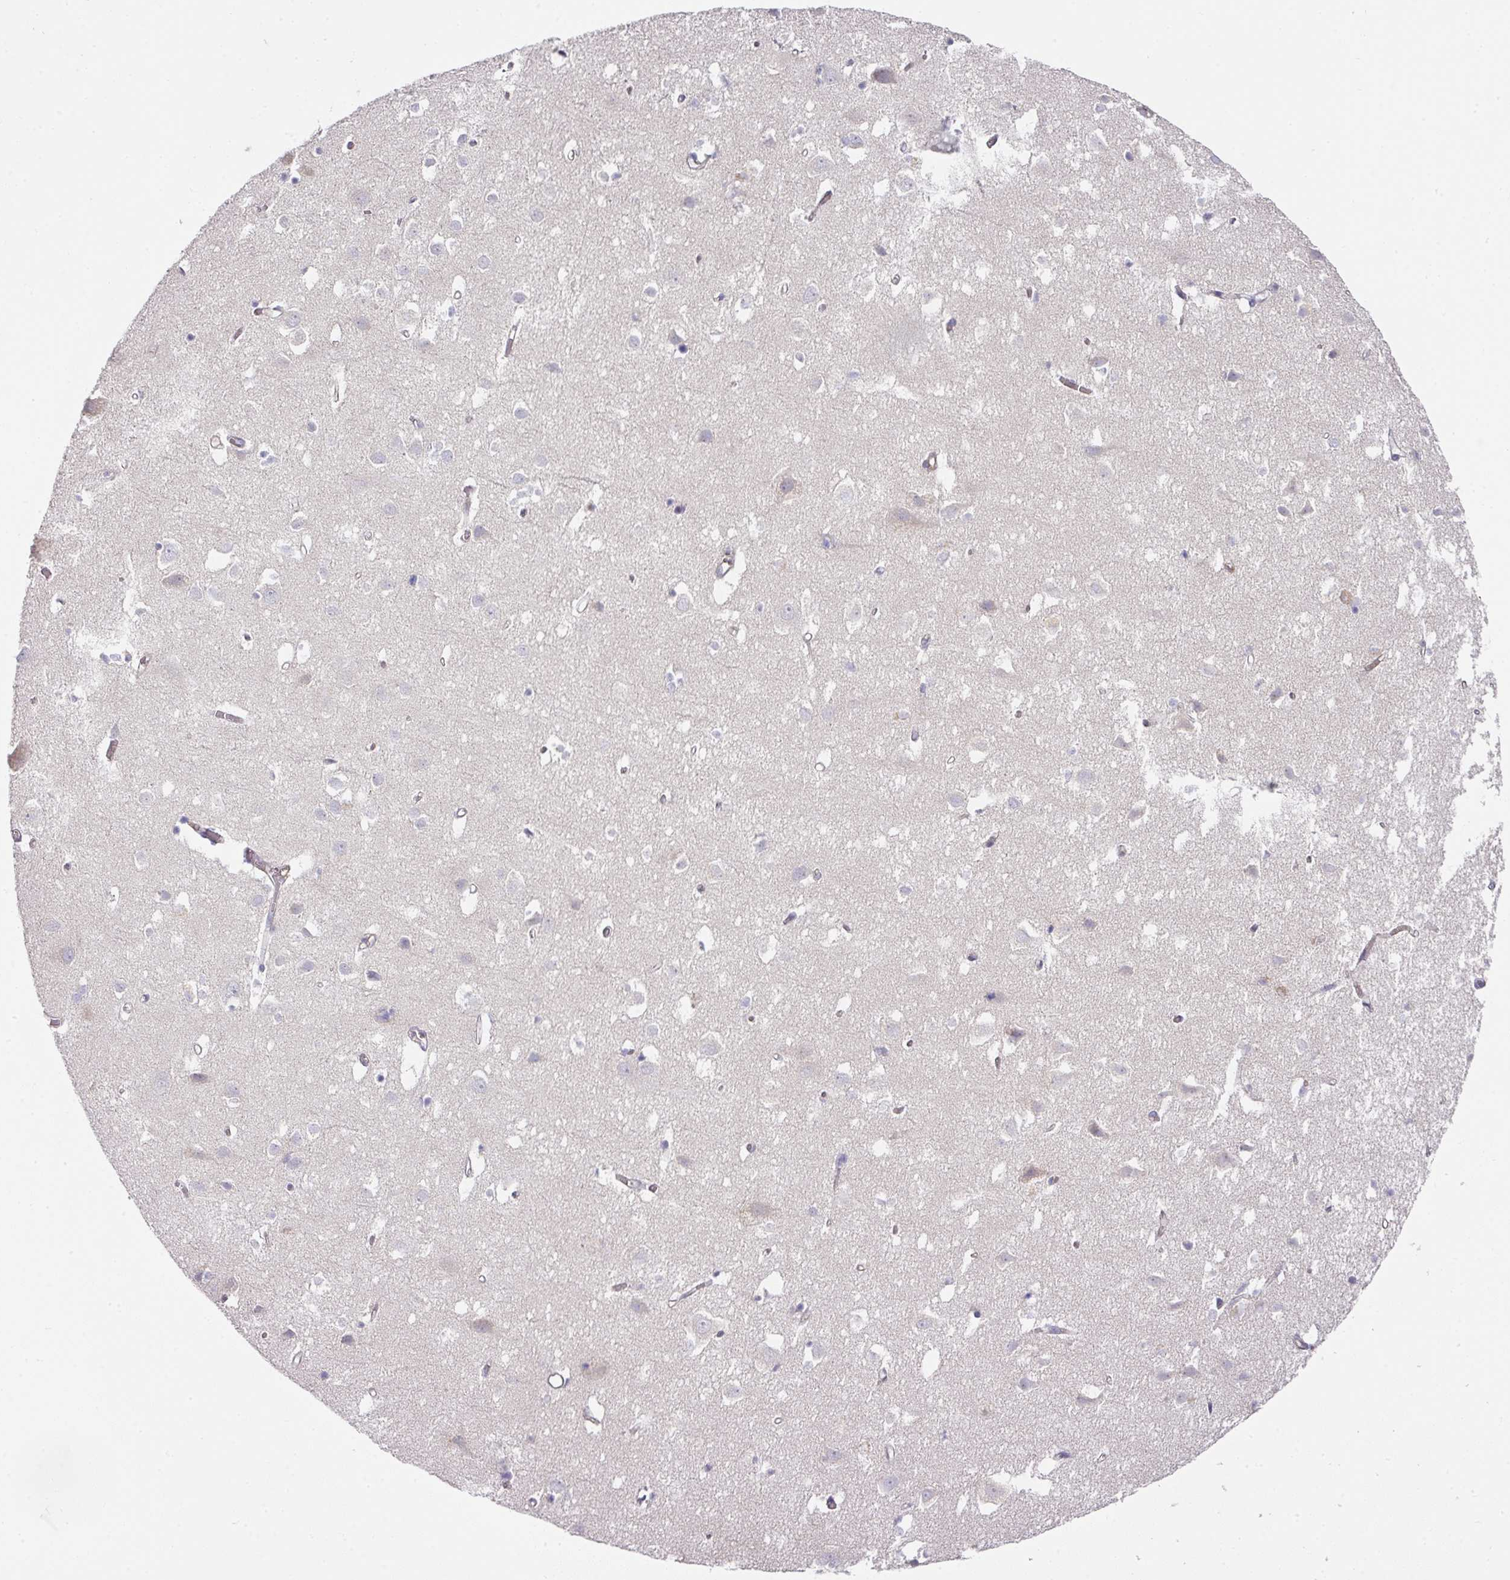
{"staining": {"intensity": "moderate", "quantity": "25%-75%", "location": "cytoplasmic/membranous"}, "tissue": "cerebral cortex", "cell_type": "Endothelial cells", "image_type": "normal", "snomed": [{"axis": "morphology", "description": "Normal tissue, NOS"}, {"axis": "topography", "description": "Cerebral cortex"}], "caption": "Immunohistochemical staining of benign human cerebral cortex displays moderate cytoplasmic/membranous protein positivity in about 25%-75% of endothelial cells. (DAB (3,3'-diaminobenzidine) IHC, brown staining for protein, blue staining for nuclei).", "gene": "TARM1", "patient": {"sex": "male", "age": 70}}